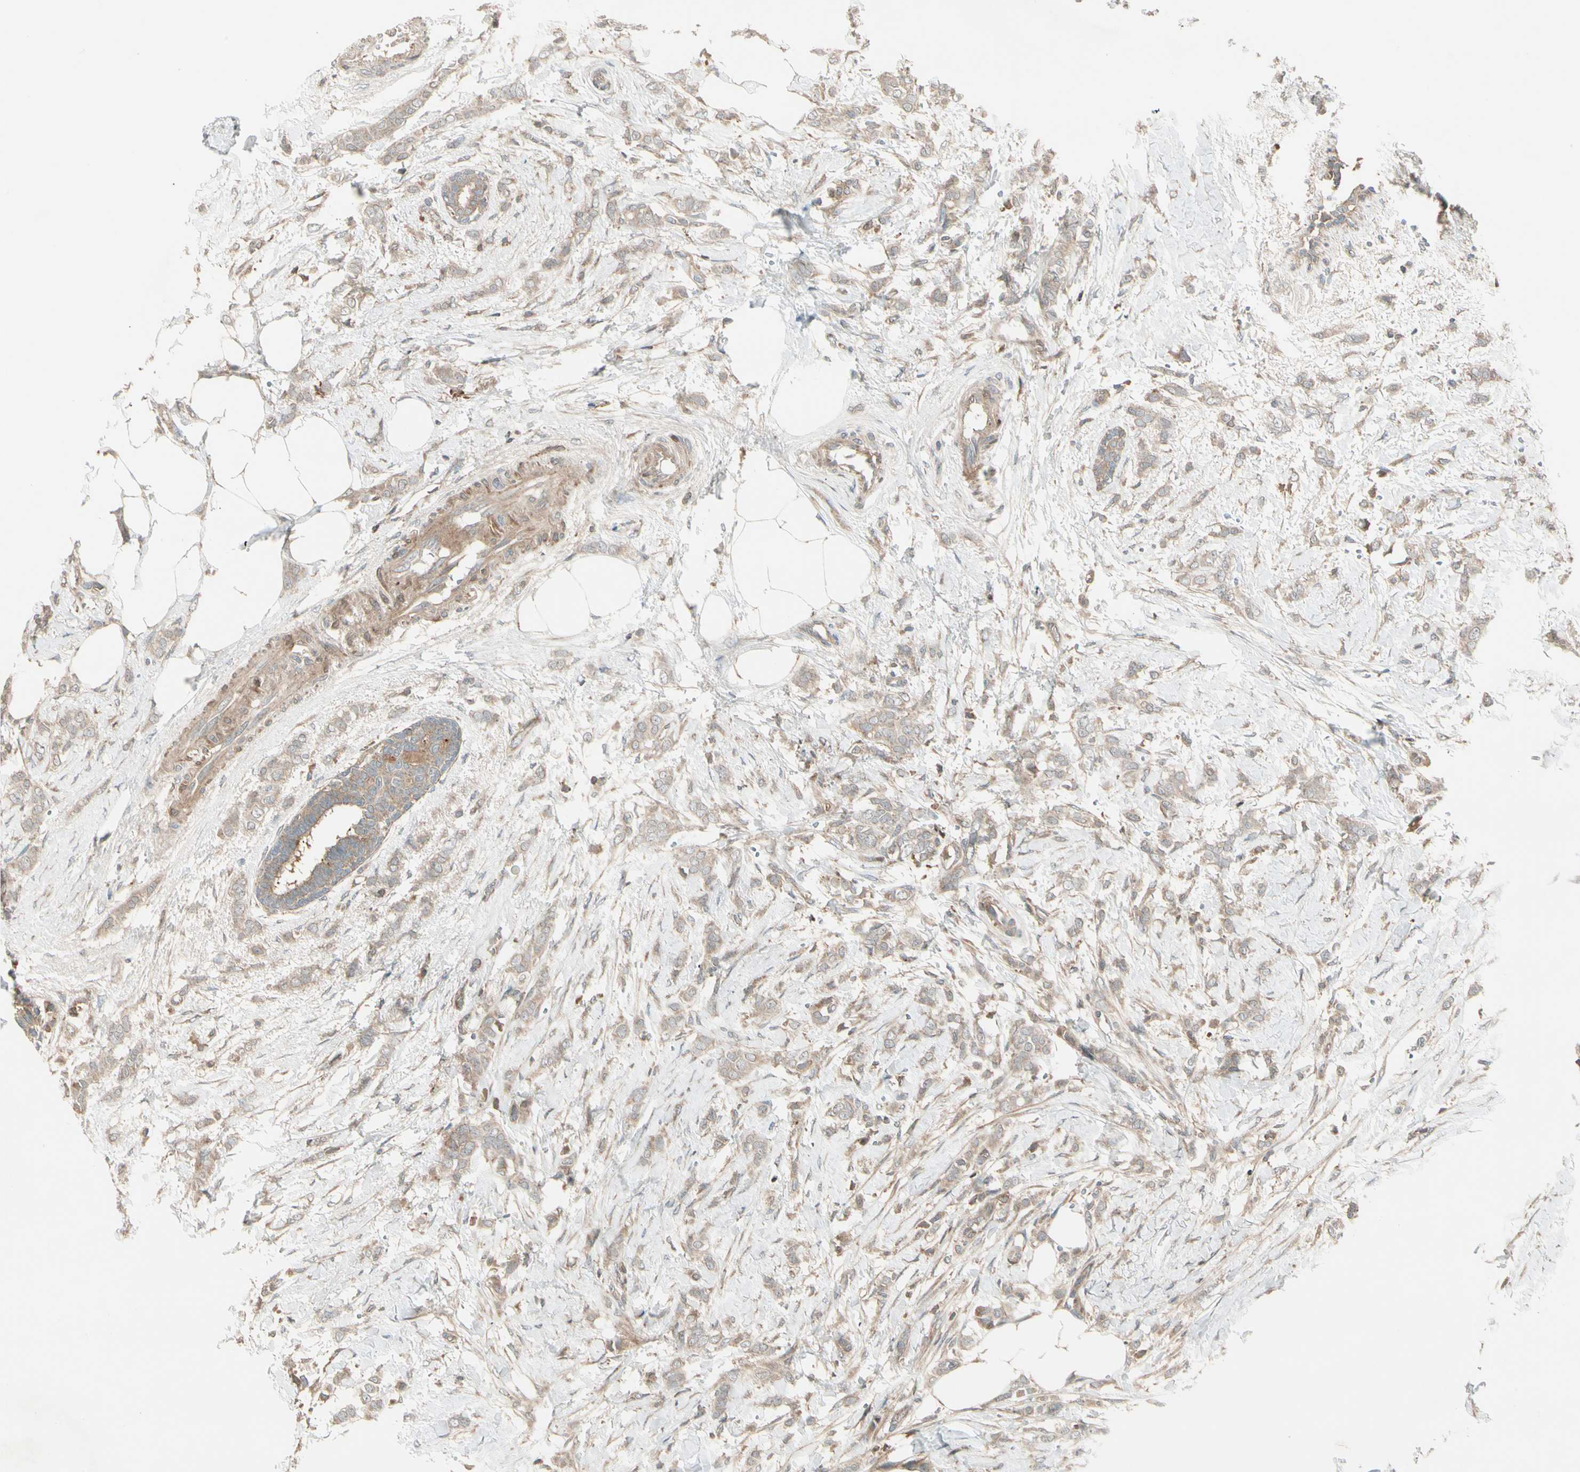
{"staining": {"intensity": "weak", "quantity": ">75%", "location": "cytoplasmic/membranous"}, "tissue": "breast cancer", "cell_type": "Tumor cells", "image_type": "cancer", "snomed": [{"axis": "morphology", "description": "Lobular carcinoma, in situ"}, {"axis": "morphology", "description": "Lobular carcinoma"}, {"axis": "topography", "description": "Breast"}], "caption": "DAB immunohistochemical staining of human breast lobular carcinoma displays weak cytoplasmic/membranous protein staining in about >75% of tumor cells.", "gene": "ACVR1C", "patient": {"sex": "female", "age": 41}}